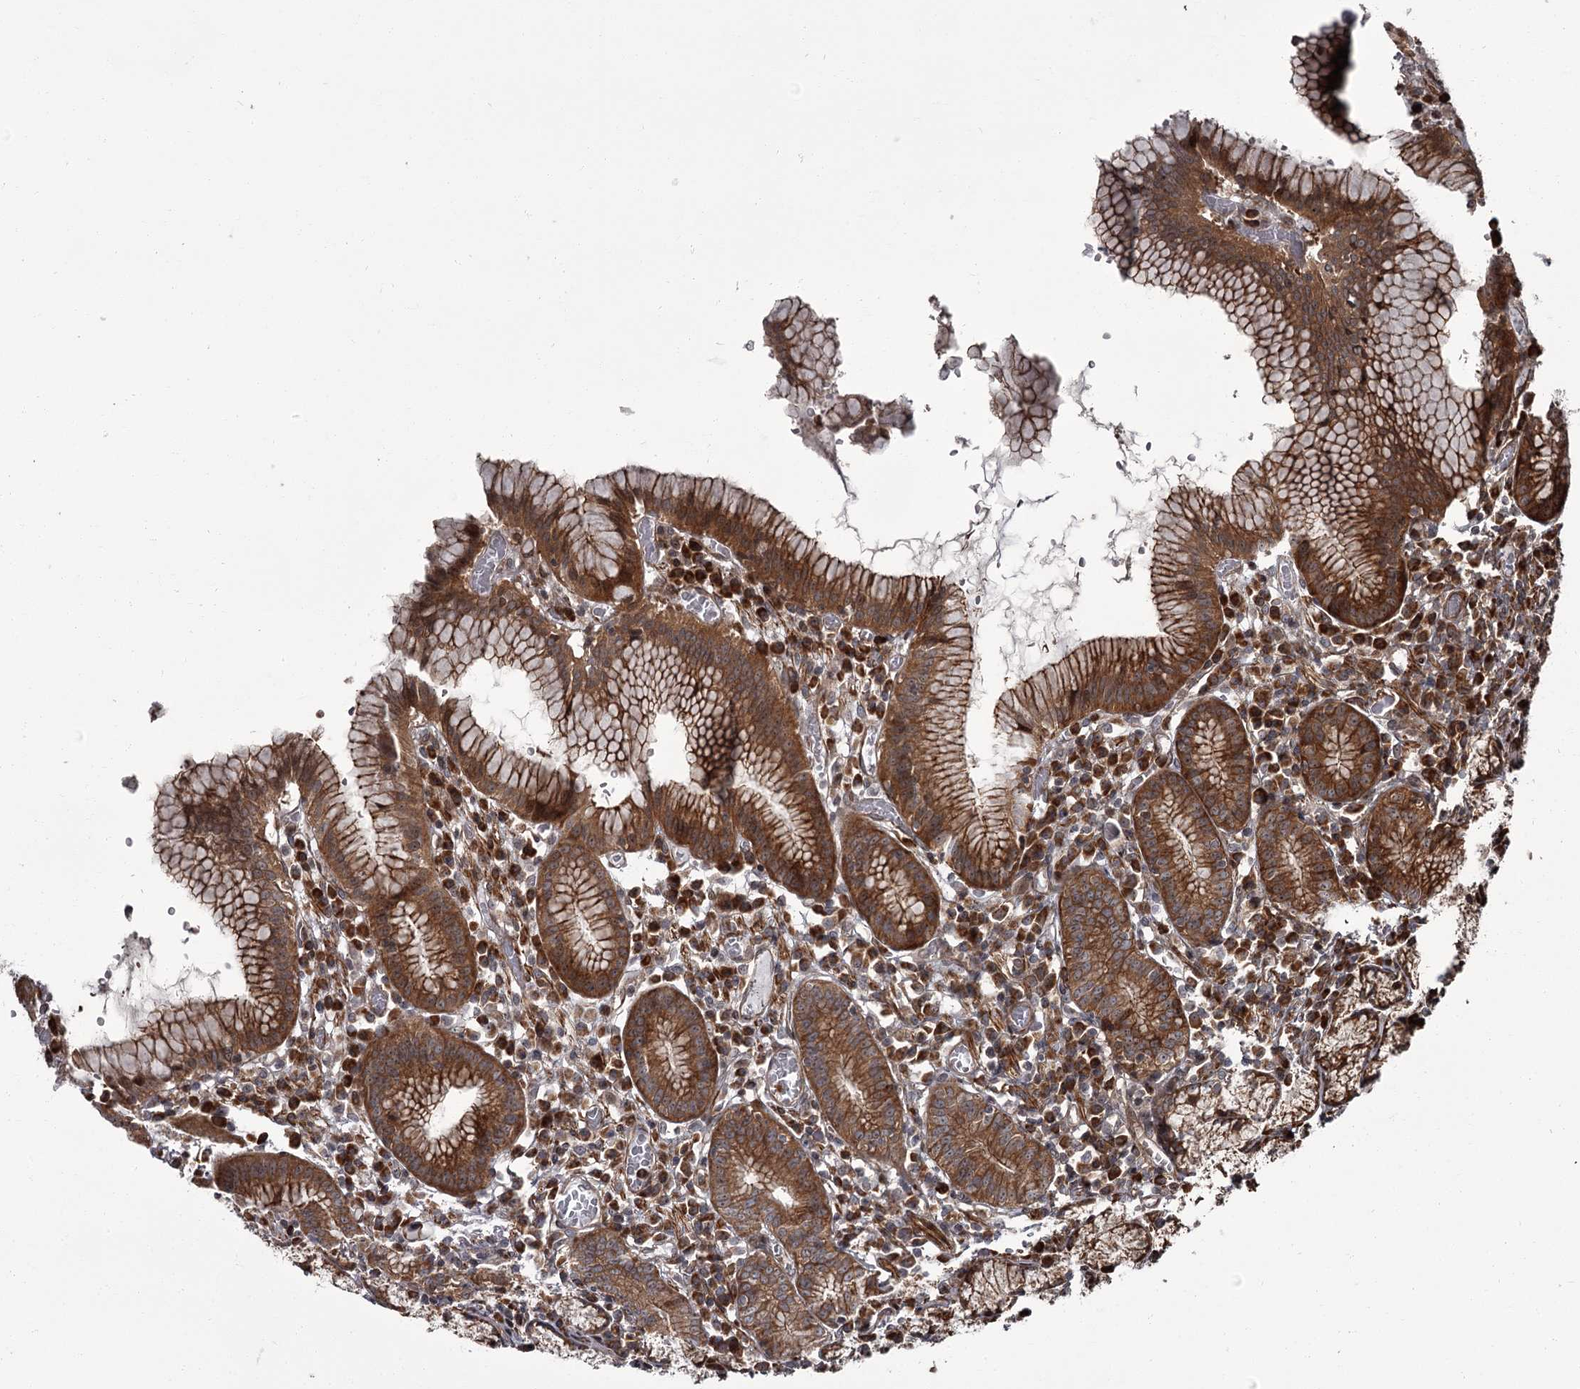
{"staining": {"intensity": "strong", "quantity": ">75%", "location": "cytoplasmic/membranous,nuclear"}, "tissue": "stomach", "cell_type": "Glandular cells", "image_type": "normal", "snomed": [{"axis": "morphology", "description": "Normal tissue, NOS"}, {"axis": "topography", "description": "Stomach"}], "caption": "Immunohistochemistry (IHC) image of benign stomach stained for a protein (brown), which shows high levels of strong cytoplasmic/membranous,nuclear expression in approximately >75% of glandular cells.", "gene": "THAP9", "patient": {"sex": "male", "age": 55}}